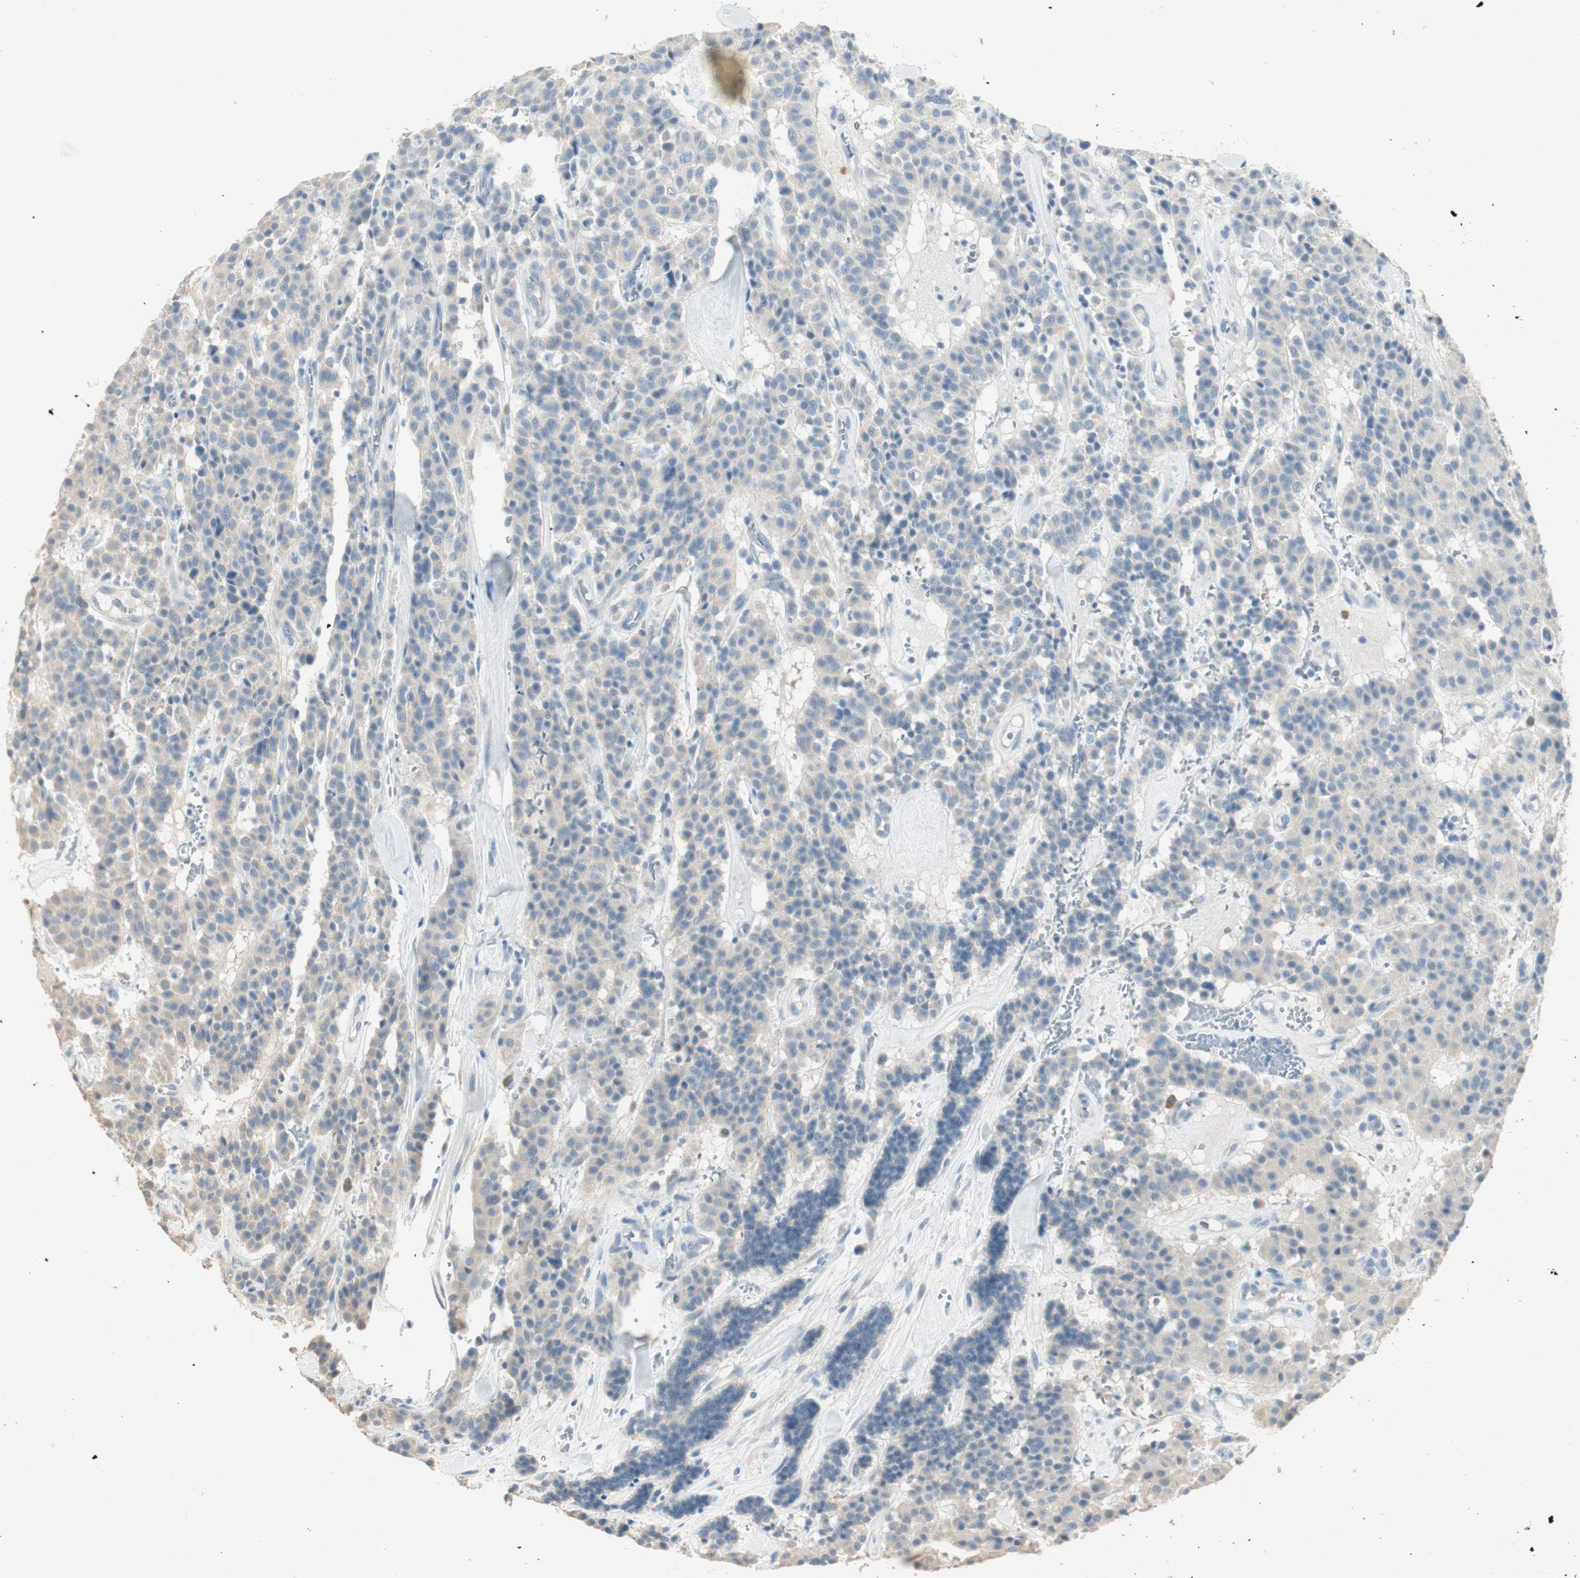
{"staining": {"intensity": "negative", "quantity": "none", "location": "none"}, "tissue": "carcinoid", "cell_type": "Tumor cells", "image_type": "cancer", "snomed": [{"axis": "morphology", "description": "Carcinoid, malignant, NOS"}, {"axis": "topography", "description": "Lung"}], "caption": "Immunohistochemical staining of carcinoid (malignant) displays no significant staining in tumor cells.", "gene": "SPINK4", "patient": {"sex": "male", "age": 30}}